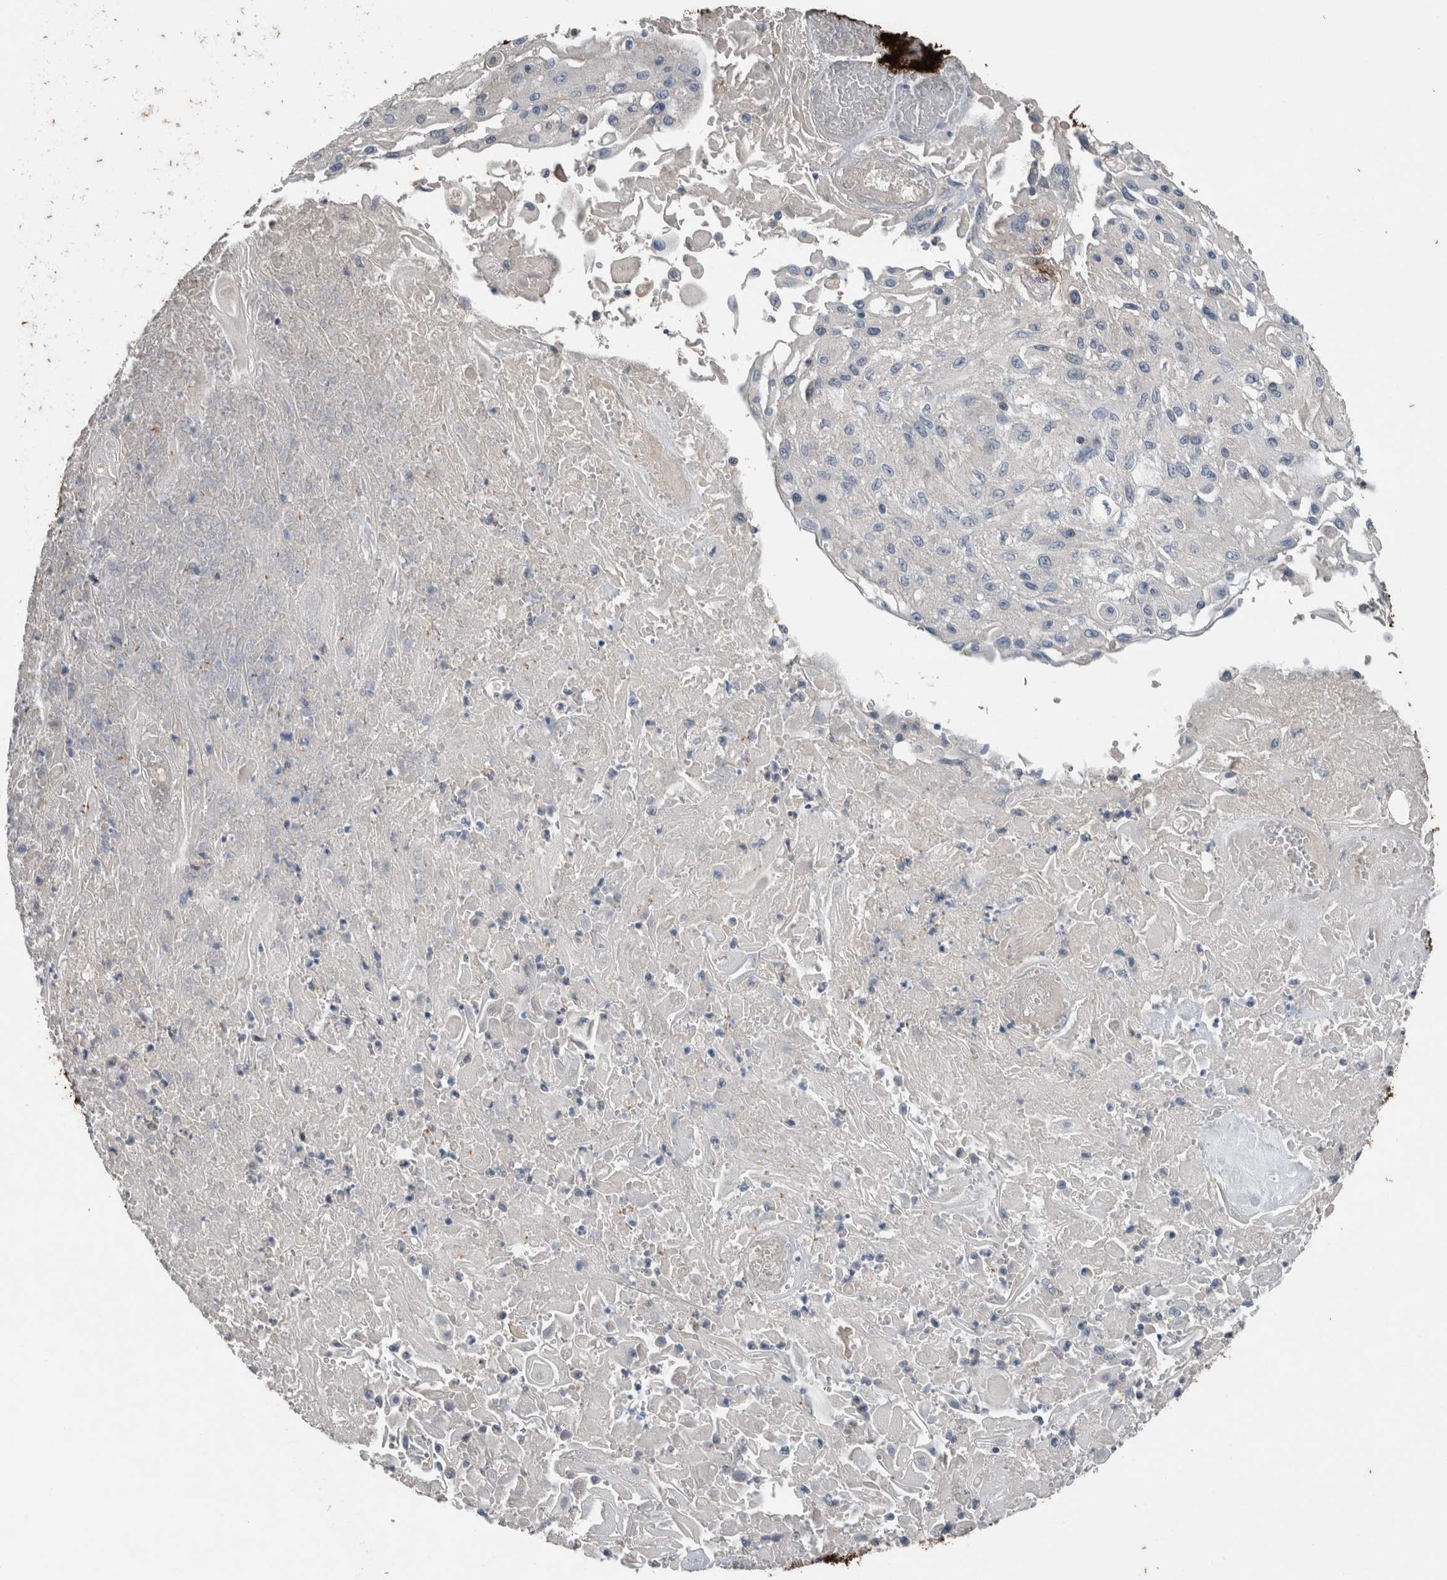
{"staining": {"intensity": "negative", "quantity": "none", "location": "none"}, "tissue": "skin cancer", "cell_type": "Tumor cells", "image_type": "cancer", "snomed": [{"axis": "morphology", "description": "Squamous cell carcinoma, NOS"}, {"axis": "topography", "description": "Skin"}], "caption": "A high-resolution image shows immunohistochemistry (IHC) staining of skin cancer (squamous cell carcinoma), which demonstrates no significant expression in tumor cells.", "gene": "CRNN", "patient": {"sex": "male", "age": 75}}